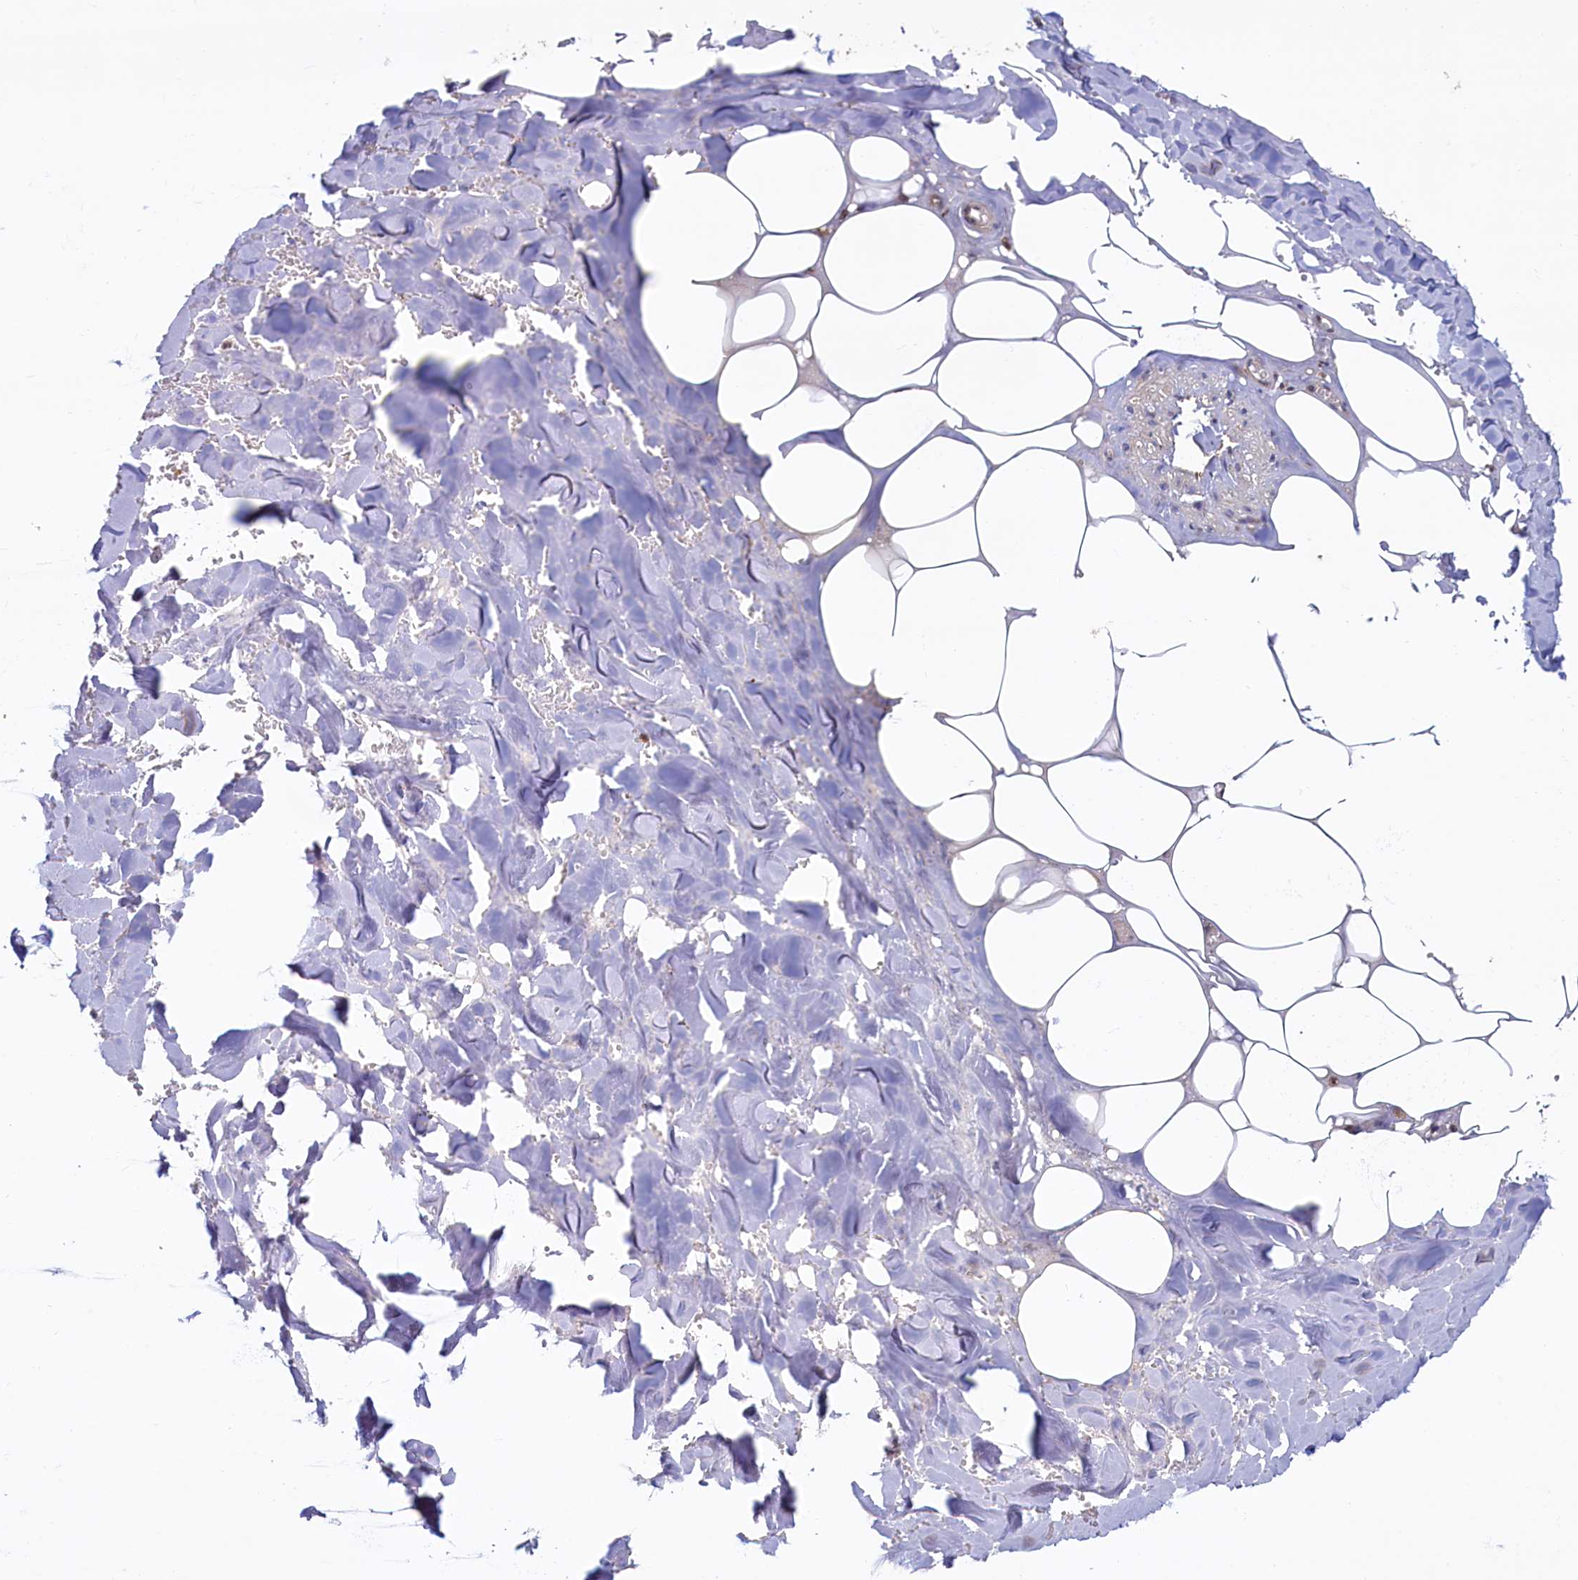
{"staining": {"intensity": "strong", "quantity": "25%-75%", "location": "cytoplasmic/membranous"}, "tissue": "salivary gland", "cell_type": "Glandular cells", "image_type": "normal", "snomed": [{"axis": "morphology", "description": "Normal tissue, NOS"}, {"axis": "topography", "description": "Salivary gland"}], "caption": "DAB immunohistochemical staining of normal salivary gland exhibits strong cytoplasmic/membranous protein expression in about 25%-75% of glandular cells. (IHC, brightfield microscopy, high magnification).", "gene": "ATXN2L", "patient": {"sex": "male", "age": 62}}